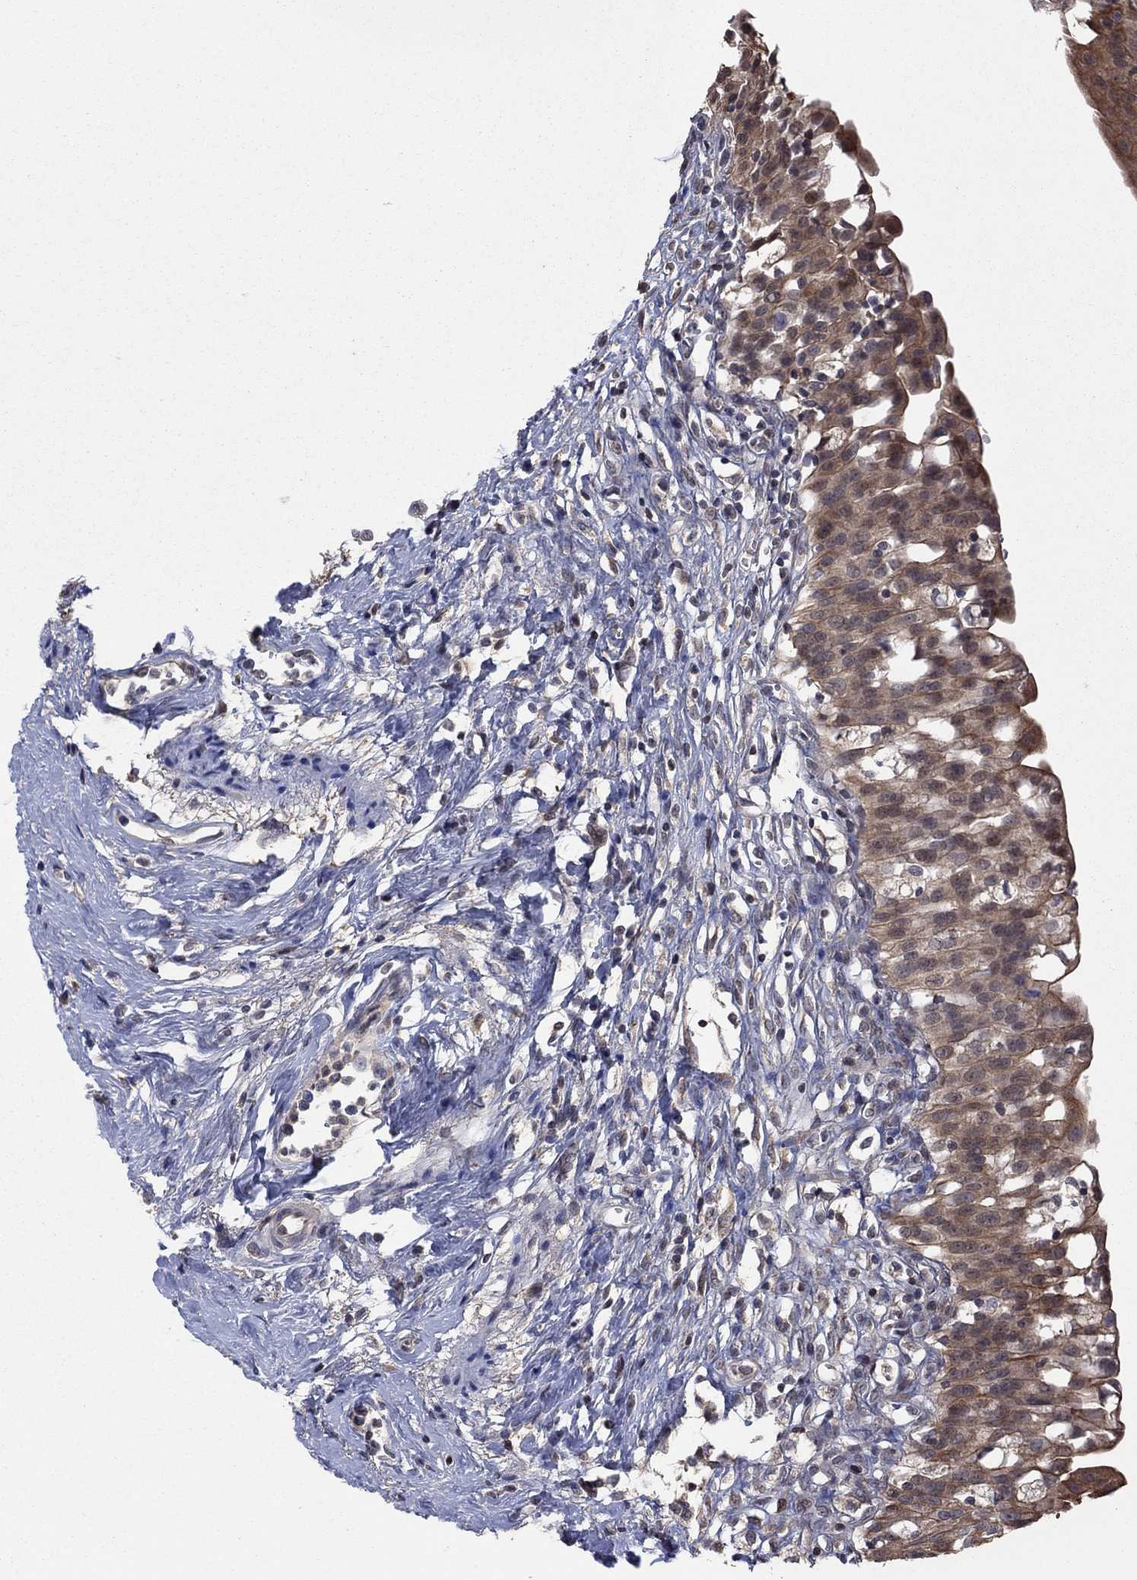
{"staining": {"intensity": "moderate", "quantity": ">75%", "location": "cytoplasmic/membranous"}, "tissue": "urinary bladder", "cell_type": "Urothelial cells", "image_type": "normal", "snomed": [{"axis": "morphology", "description": "Normal tissue, NOS"}, {"axis": "topography", "description": "Urinary bladder"}], "caption": "DAB (3,3'-diaminobenzidine) immunohistochemical staining of unremarkable human urinary bladder reveals moderate cytoplasmic/membranous protein expression in approximately >75% of urothelial cells.", "gene": "IAH1", "patient": {"sex": "male", "age": 76}}